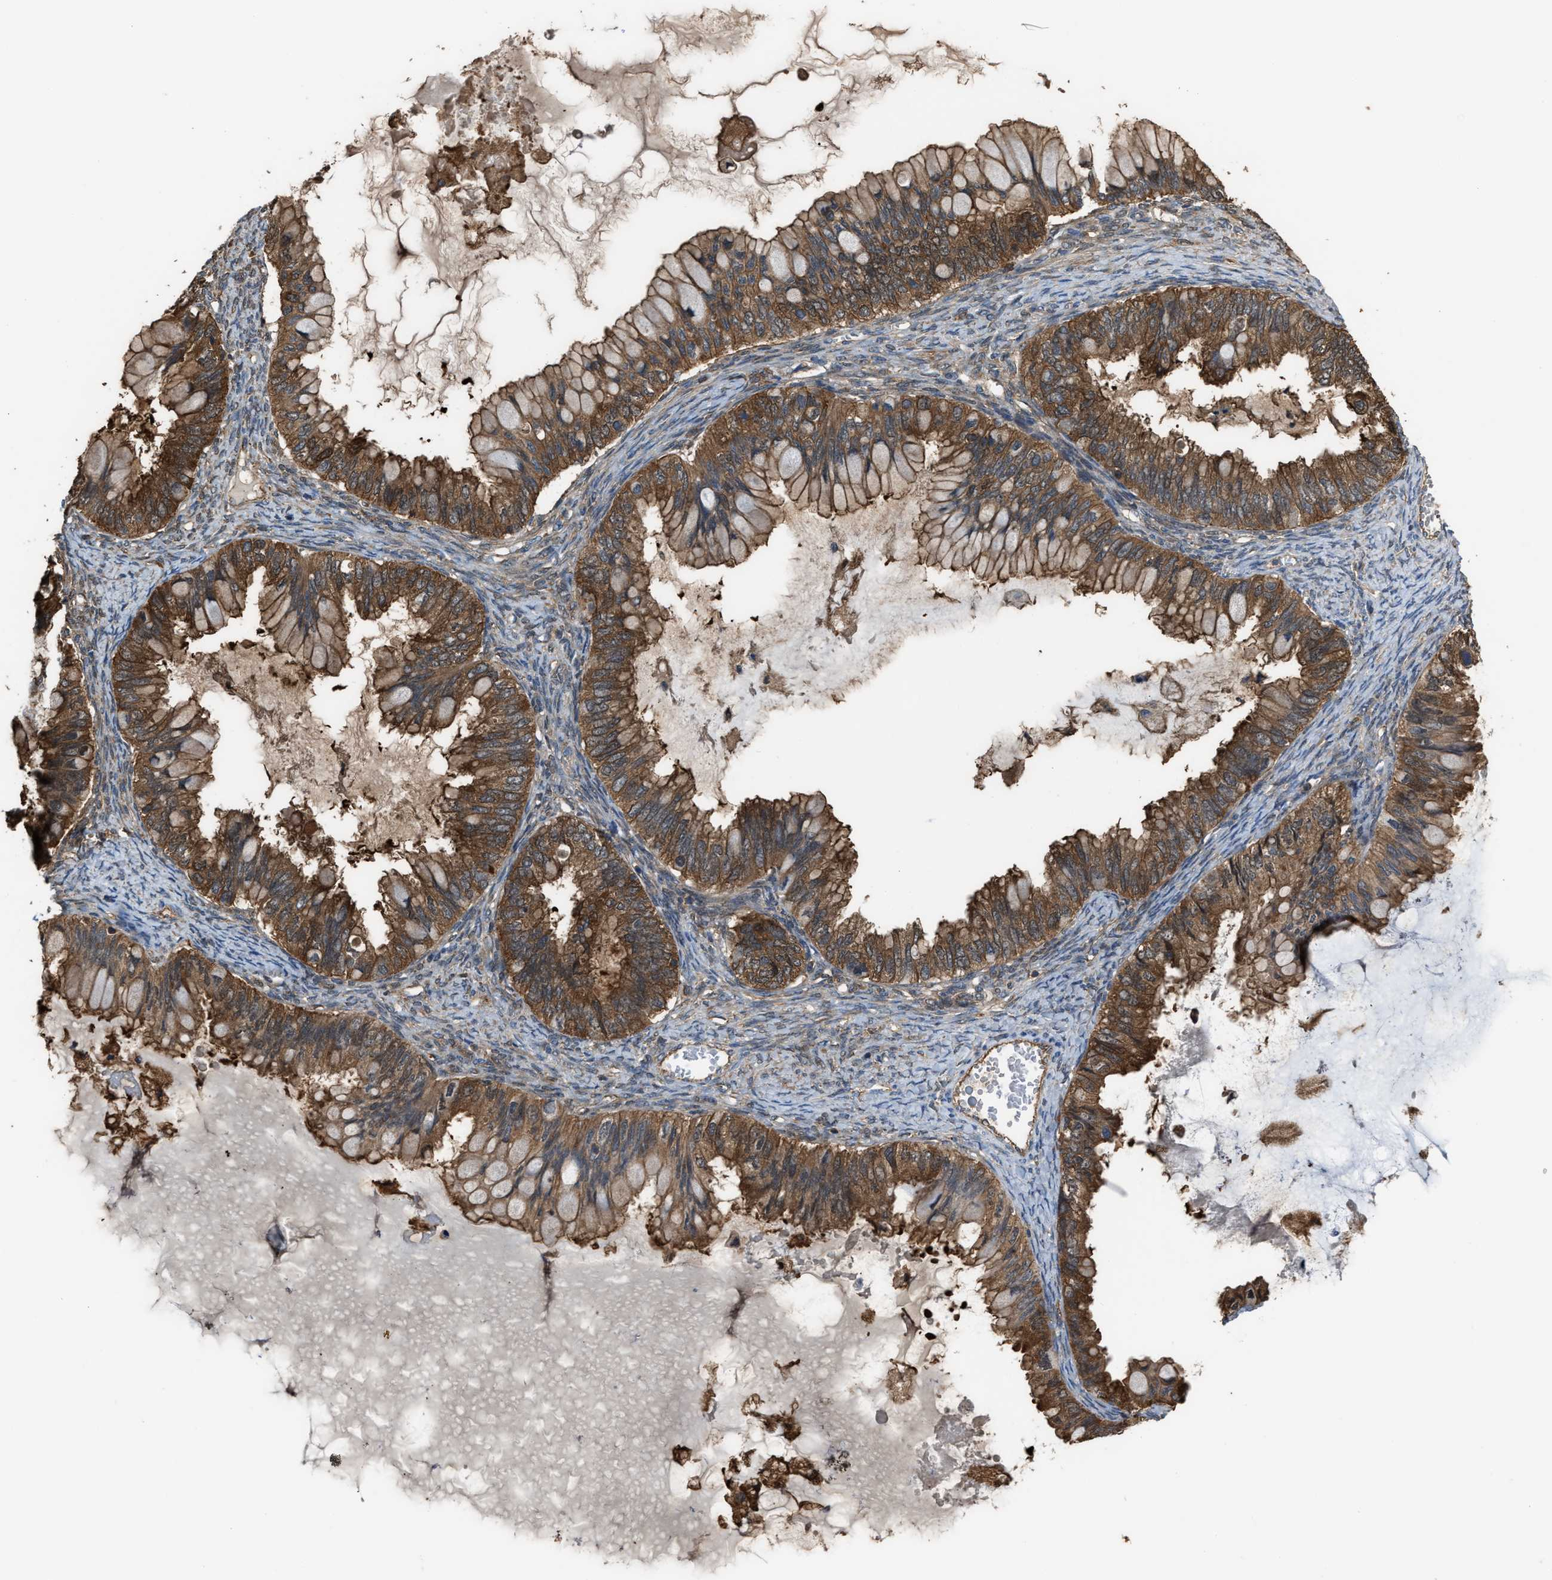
{"staining": {"intensity": "moderate", "quantity": ">75%", "location": "cytoplasmic/membranous"}, "tissue": "ovarian cancer", "cell_type": "Tumor cells", "image_type": "cancer", "snomed": [{"axis": "morphology", "description": "Cystadenocarcinoma, mucinous, NOS"}, {"axis": "topography", "description": "Ovary"}], "caption": "IHC histopathology image of neoplastic tissue: ovarian cancer (mucinous cystadenocarcinoma) stained using immunohistochemistry (IHC) displays medium levels of moderate protein expression localized specifically in the cytoplasmic/membranous of tumor cells, appearing as a cytoplasmic/membranous brown color.", "gene": "ATIC", "patient": {"sex": "female", "age": 80}}